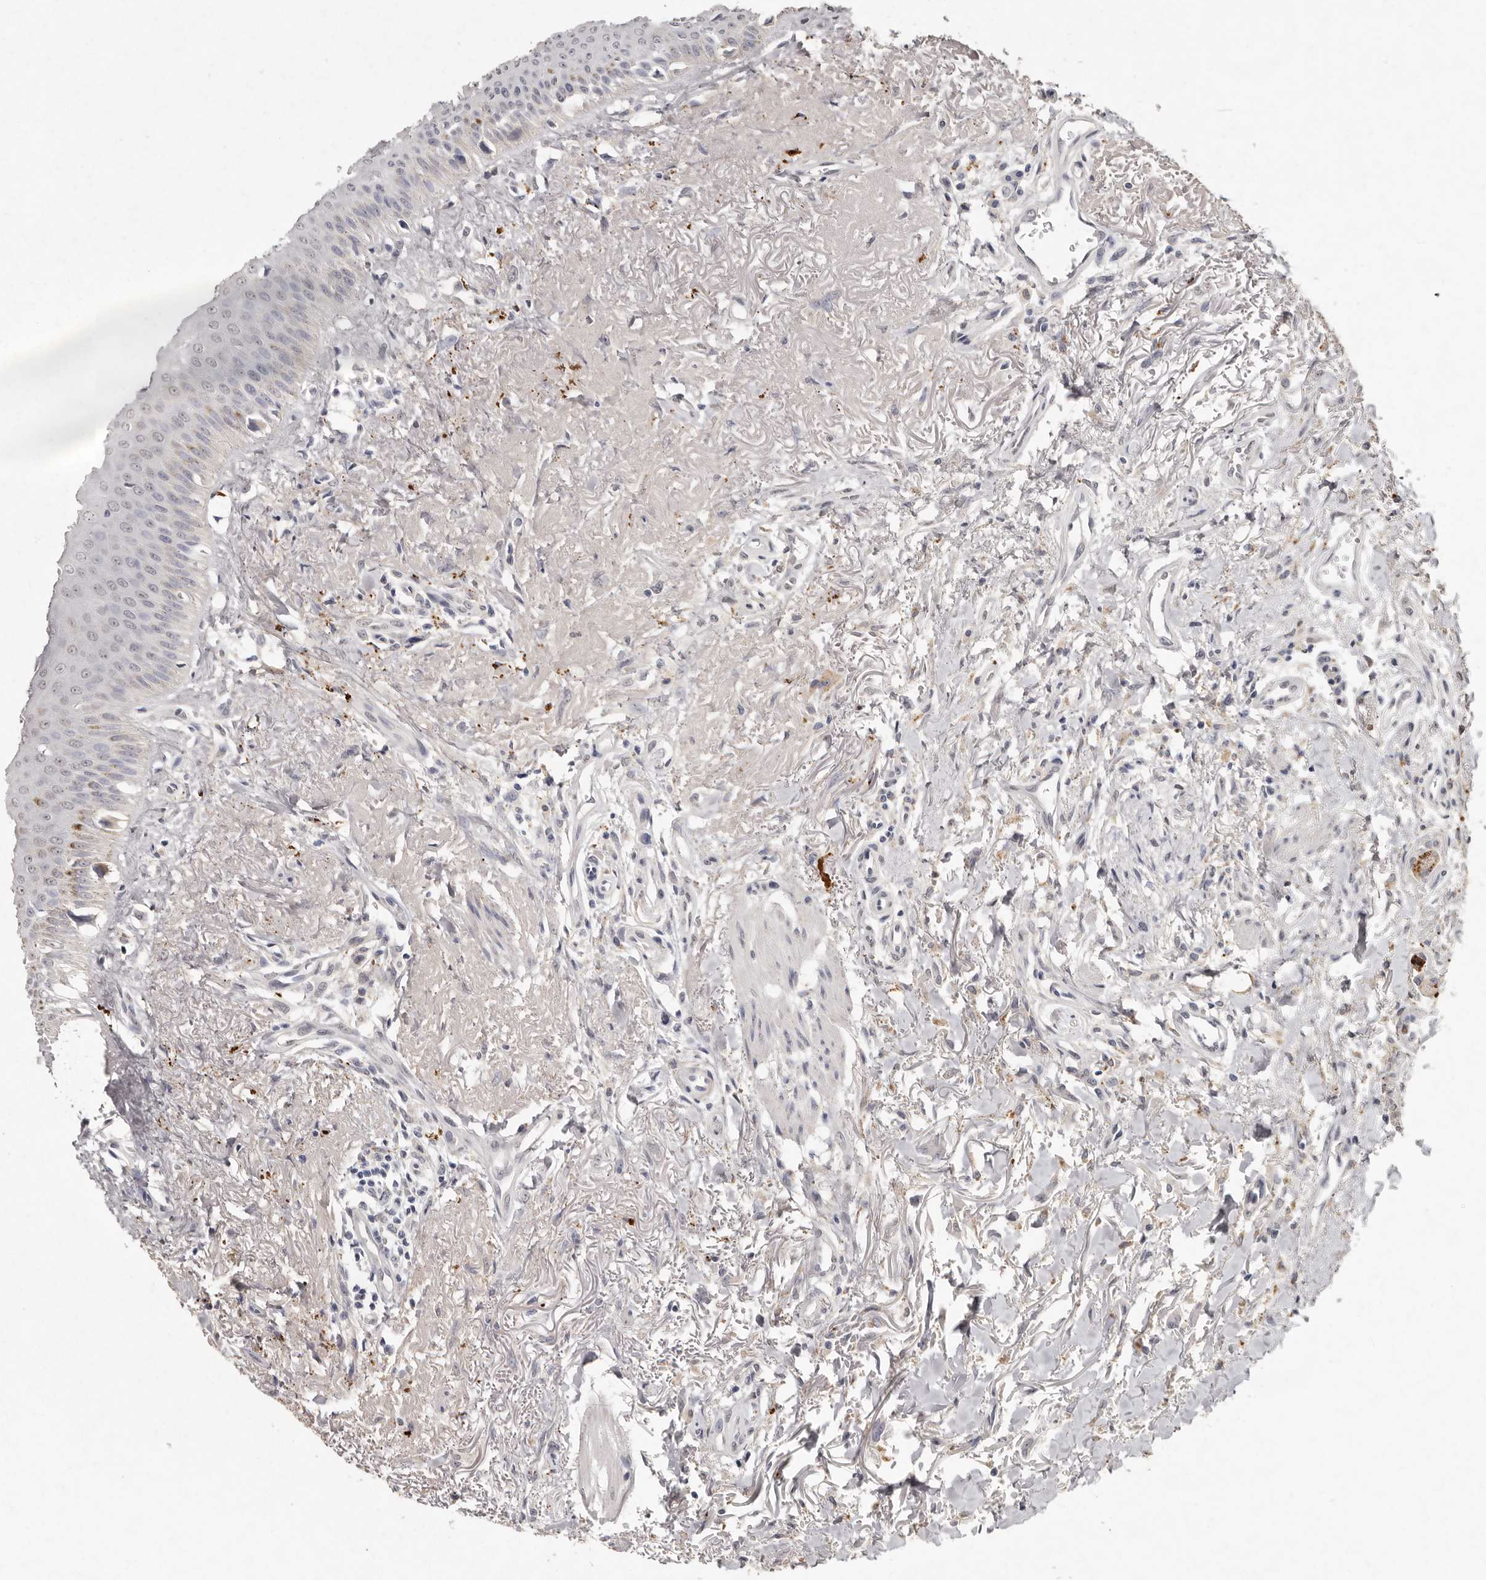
{"staining": {"intensity": "moderate", "quantity": "<25%", "location": "cytoplasmic/membranous"}, "tissue": "oral mucosa", "cell_type": "Squamous epithelial cells", "image_type": "normal", "snomed": [{"axis": "morphology", "description": "Normal tissue, NOS"}, {"axis": "topography", "description": "Oral tissue"}], "caption": "Brown immunohistochemical staining in unremarkable human oral mucosa displays moderate cytoplasmic/membranous expression in about <25% of squamous epithelial cells. (DAB (3,3'-diaminobenzidine) IHC with brightfield microscopy, high magnification).", "gene": "FAM185A", "patient": {"sex": "female", "age": 70}}